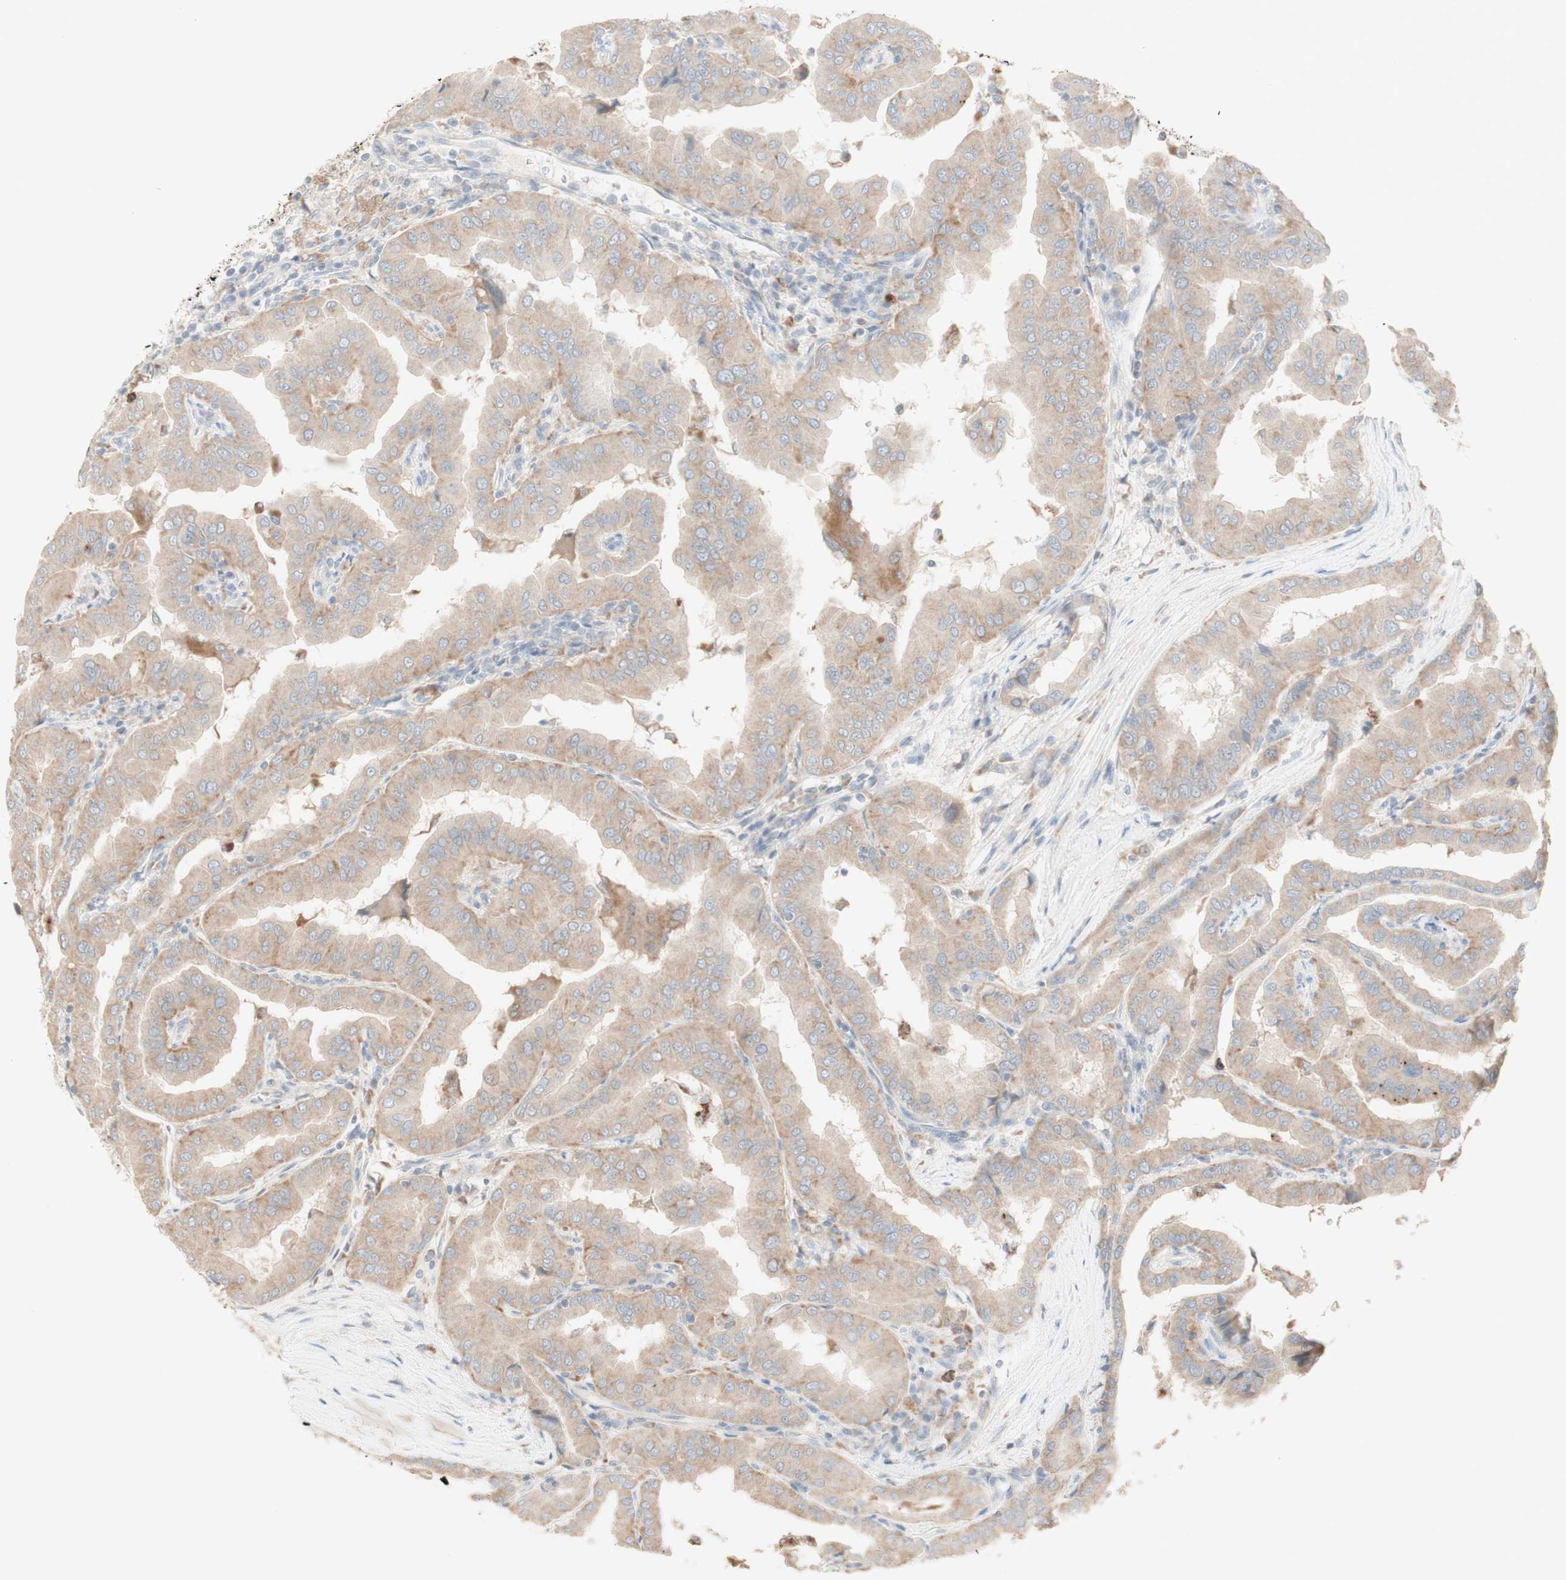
{"staining": {"intensity": "weak", "quantity": "25%-75%", "location": "cytoplasmic/membranous"}, "tissue": "thyroid cancer", "cell_type": "Tumor cells", "image_type": "cancer", "snomed": [{"axis": "morphology", "description": "Papillary adenocarcinoma, NOS"}, {"axis": "topography", "description": "Thyroid gland"}], "caption": "A micrograph of human thyroid papillary adenocarcinoma stained for a protein displays weak cytoplasmic/membranous brown staining in tumor cells. (Stains: DAB in brown, nuclei in blue, Microscopy: brightfield microscopy at high magnification).", "gene": "ATP6V1B1", "patient": {"sex": "male", "age": 33}}